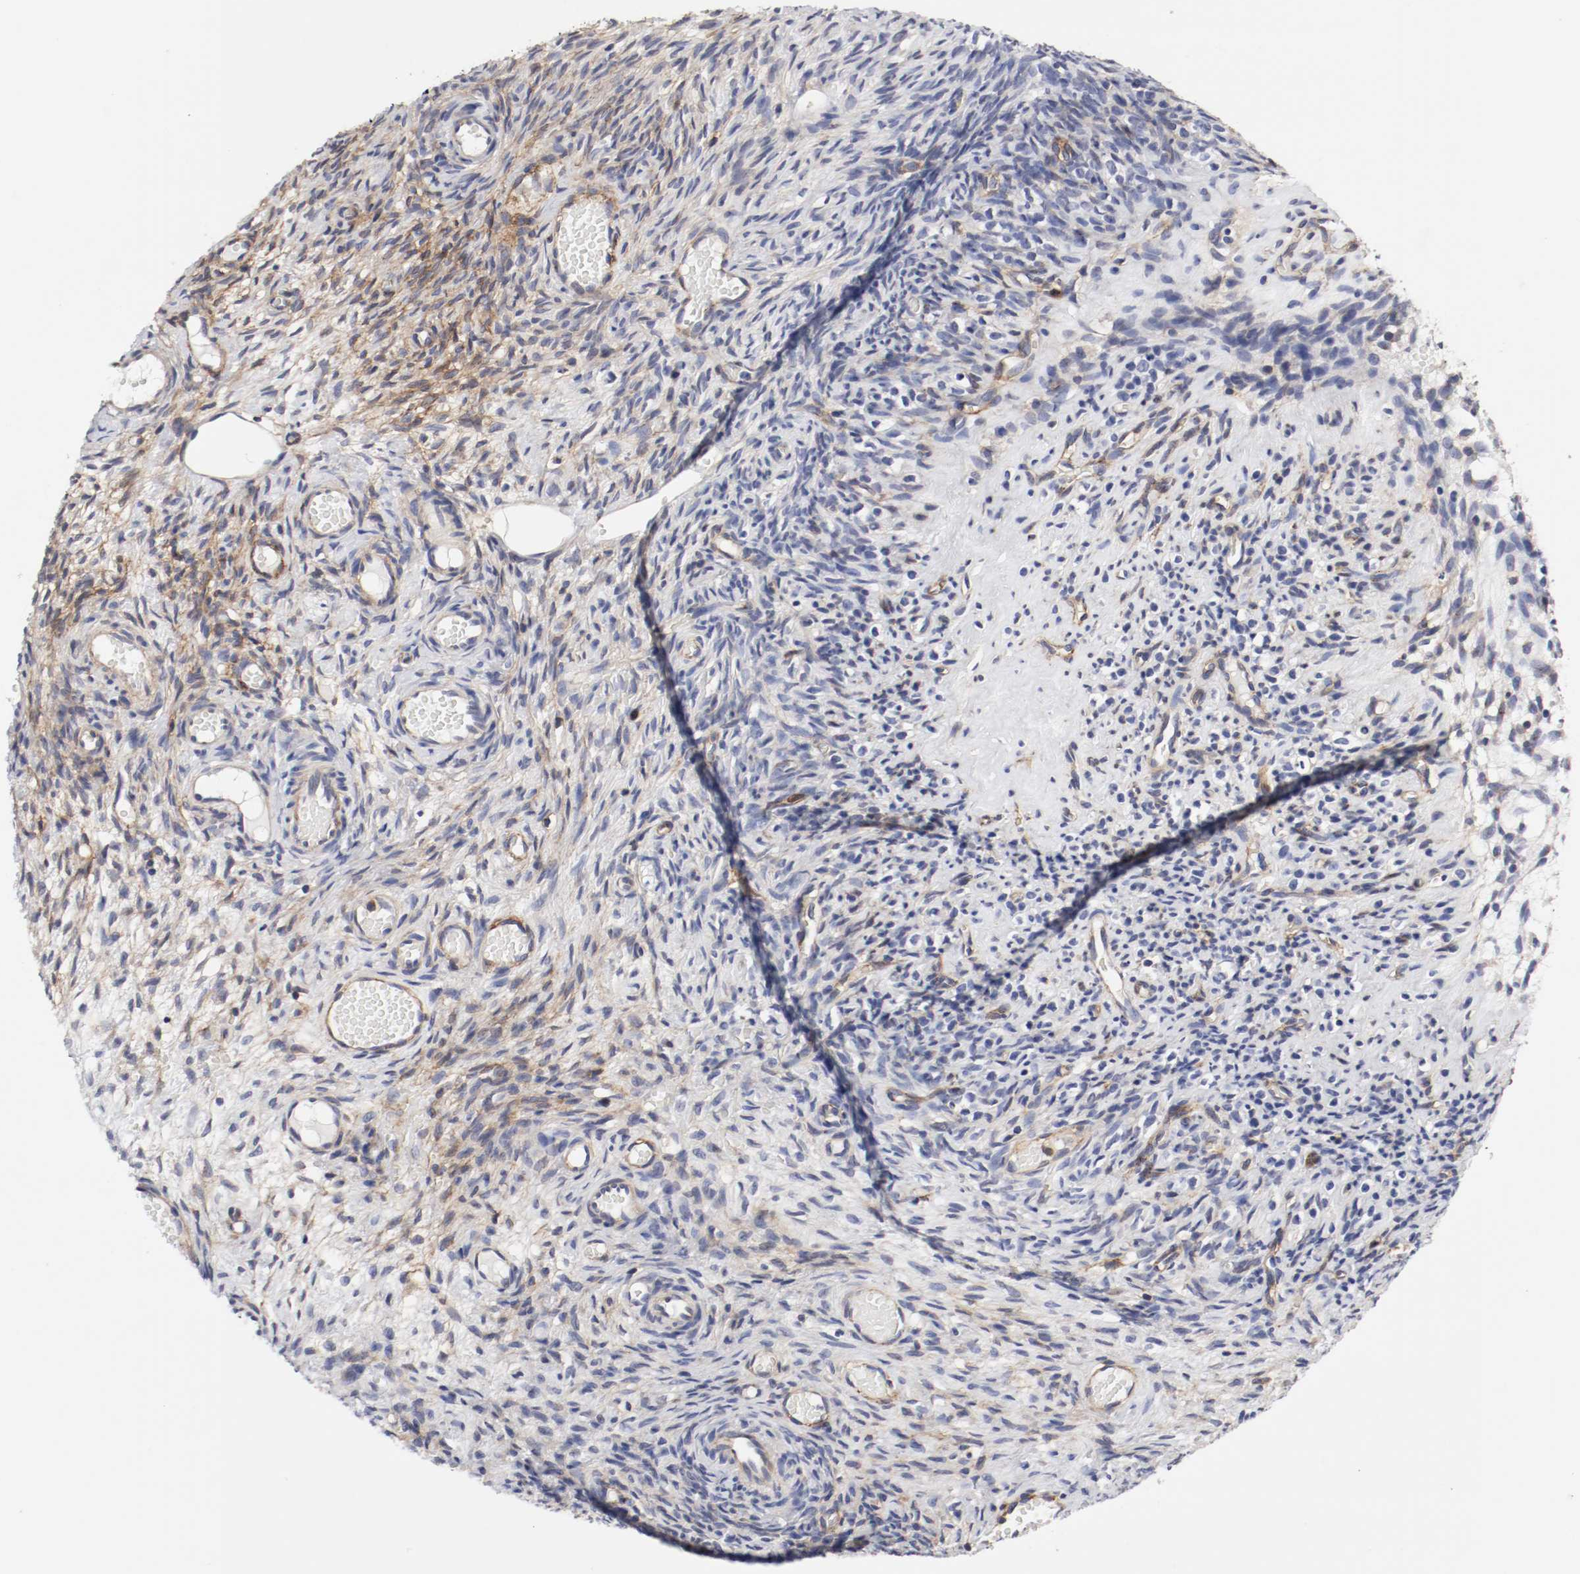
{"staining": {"intensity": "moderate", "quantity": "25%-75%", "location": "cytoplasmic/membranous"}, "tissue": "ovary", "cell_type": "Follicle cells", "image_type": "normal", "snomed": [{"axis": "morphology", "description": "Normal tissue, NOS"}, {"axis": "topography", "description": "Ovary"}], "caption": "Follicle cells display medium levels of moderate cytoplasmic/membranous staining in approximately 25%-75% of cells in normal human ovary.", "gene": "IFITM1", "patient": {"sex": "female", "age": 35}}